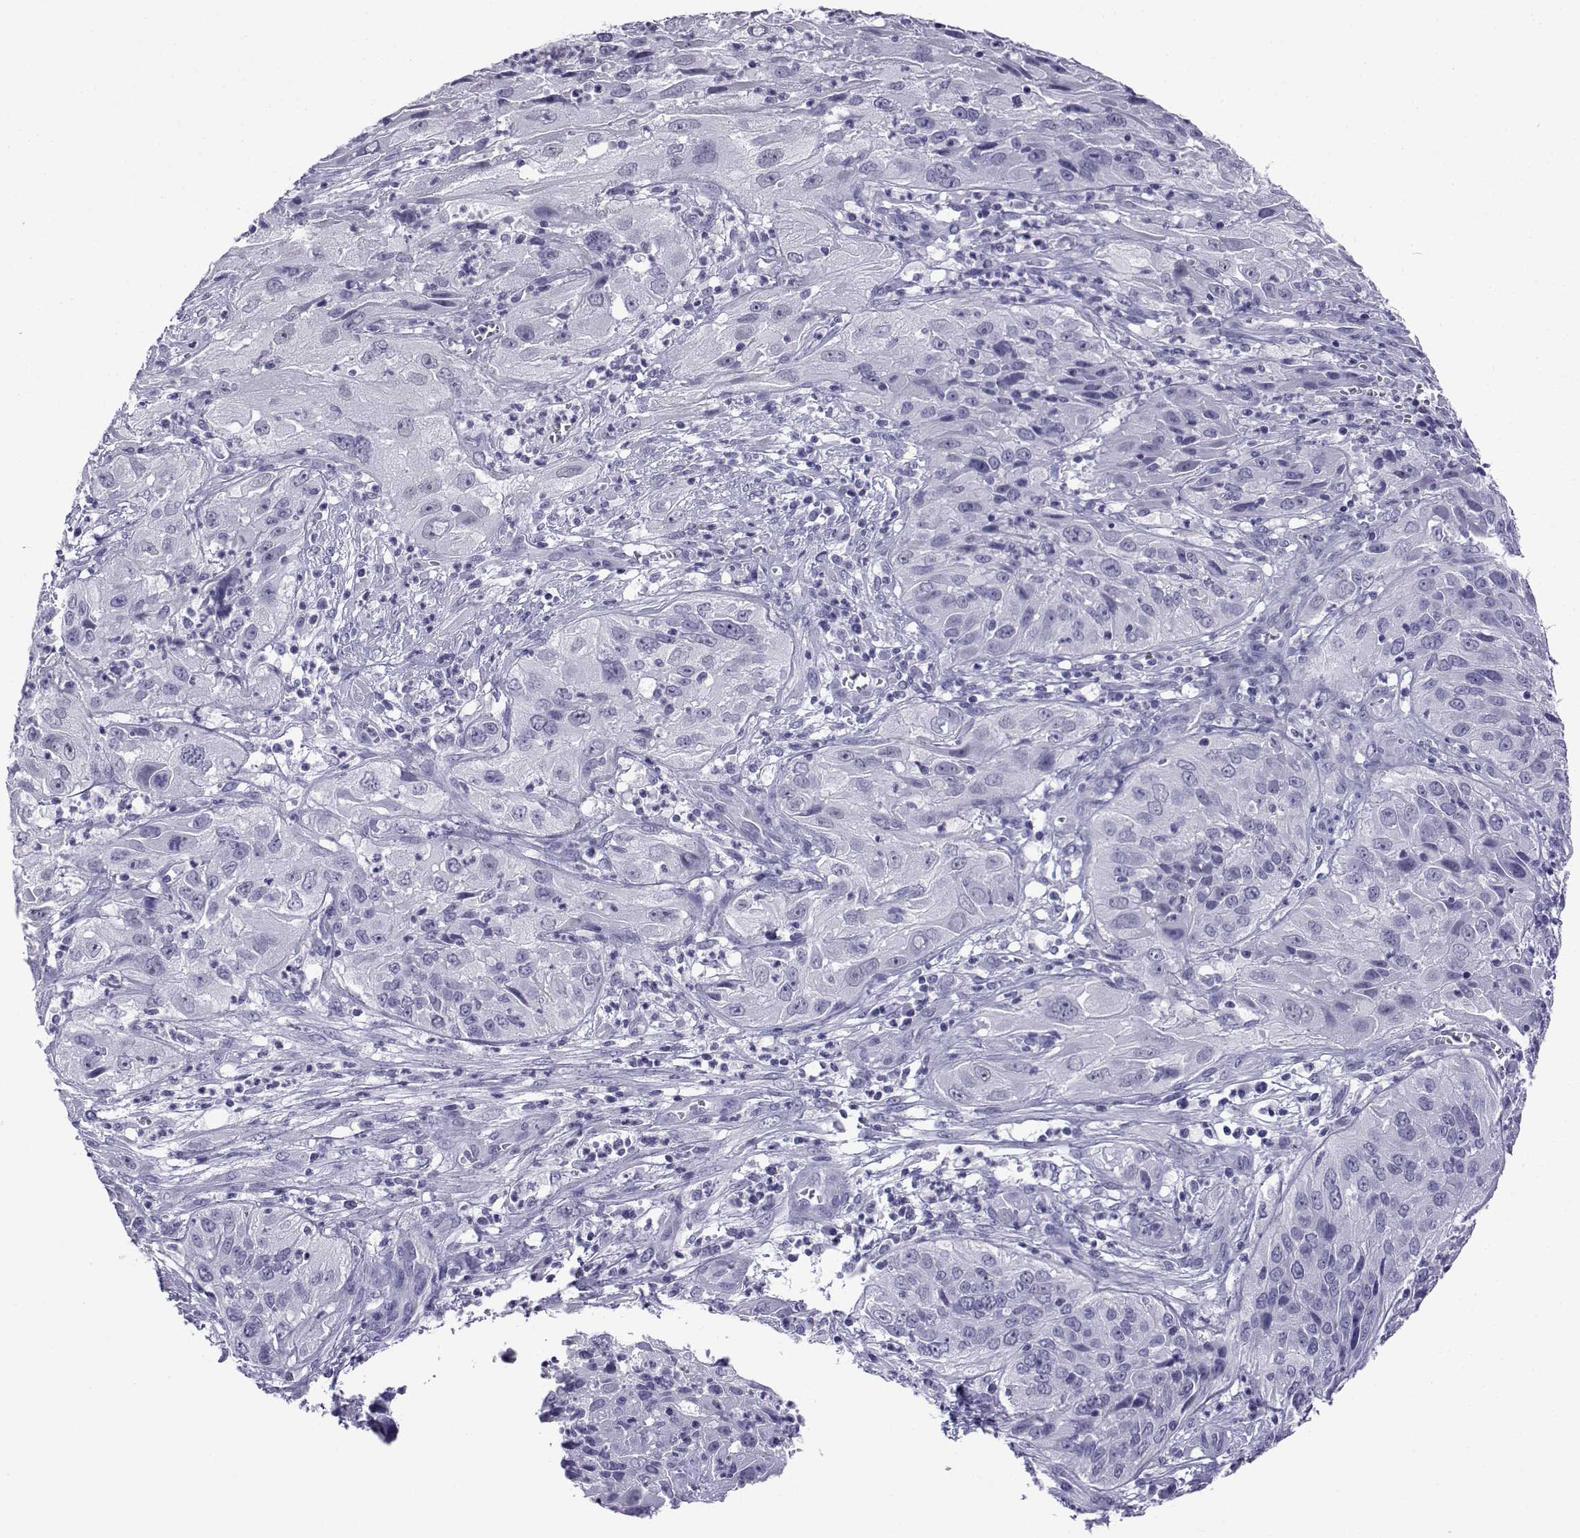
{"staining": {"intensity": "negative", "quantity": "none", "location": "none"}, "tissue": "cervical cancer", "cell_type": "Tumor cells", "image_type": "cancer", "snomed": [{"axis": "morphology", "description": "Squamous cell carcinoma, NOS"}, {"axis": "topography", "description": "Cervix"}], "caption": "The image shows no significant expression in tumor cells of cervical cancer (squamous cell carcinoma).", "gene": "ACTL7A", "patient": {"sex": "female", "age": 32}}